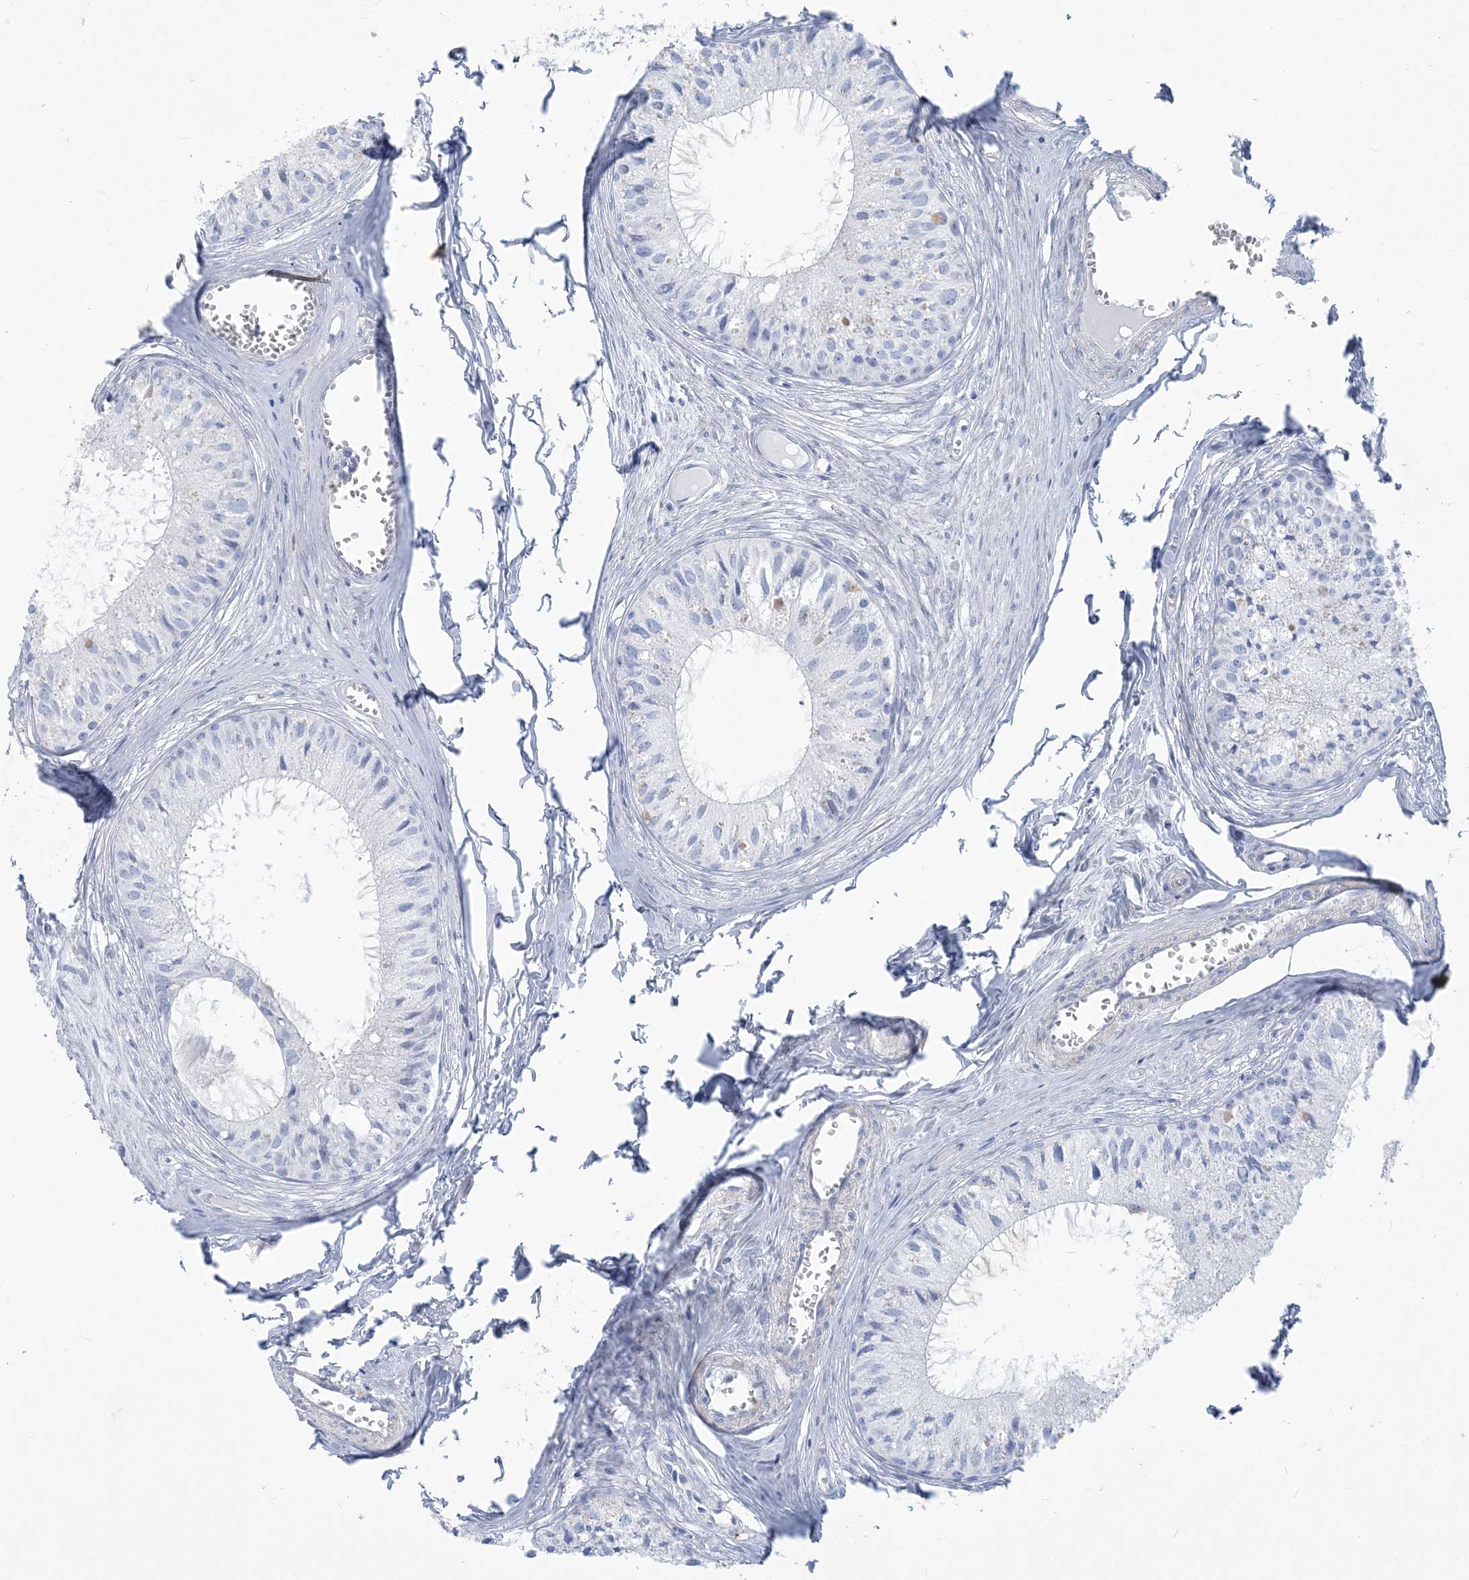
{"staining": {"intensity": "negative", "quantity": "none", "location": "none"}, "tissue": "epididymis", "cell_type": "Glandular cells", "image_type": "normal", "snomed": [{"axis": "morphology", "description": "Normal tissue, NOS"}, {"axis": "topography", "description": "Epididymis"}], "caption": "Immunohistochemistry micrograph of normal epididymis: human epididymis stained with DAB (3,3'-diaminobenzidine) demonstrates no significant protein expression in glandular cells. Nuclei are stained in blue.", "gene": "MOXD1", "patient": {"sex": "male", "age": 36}}